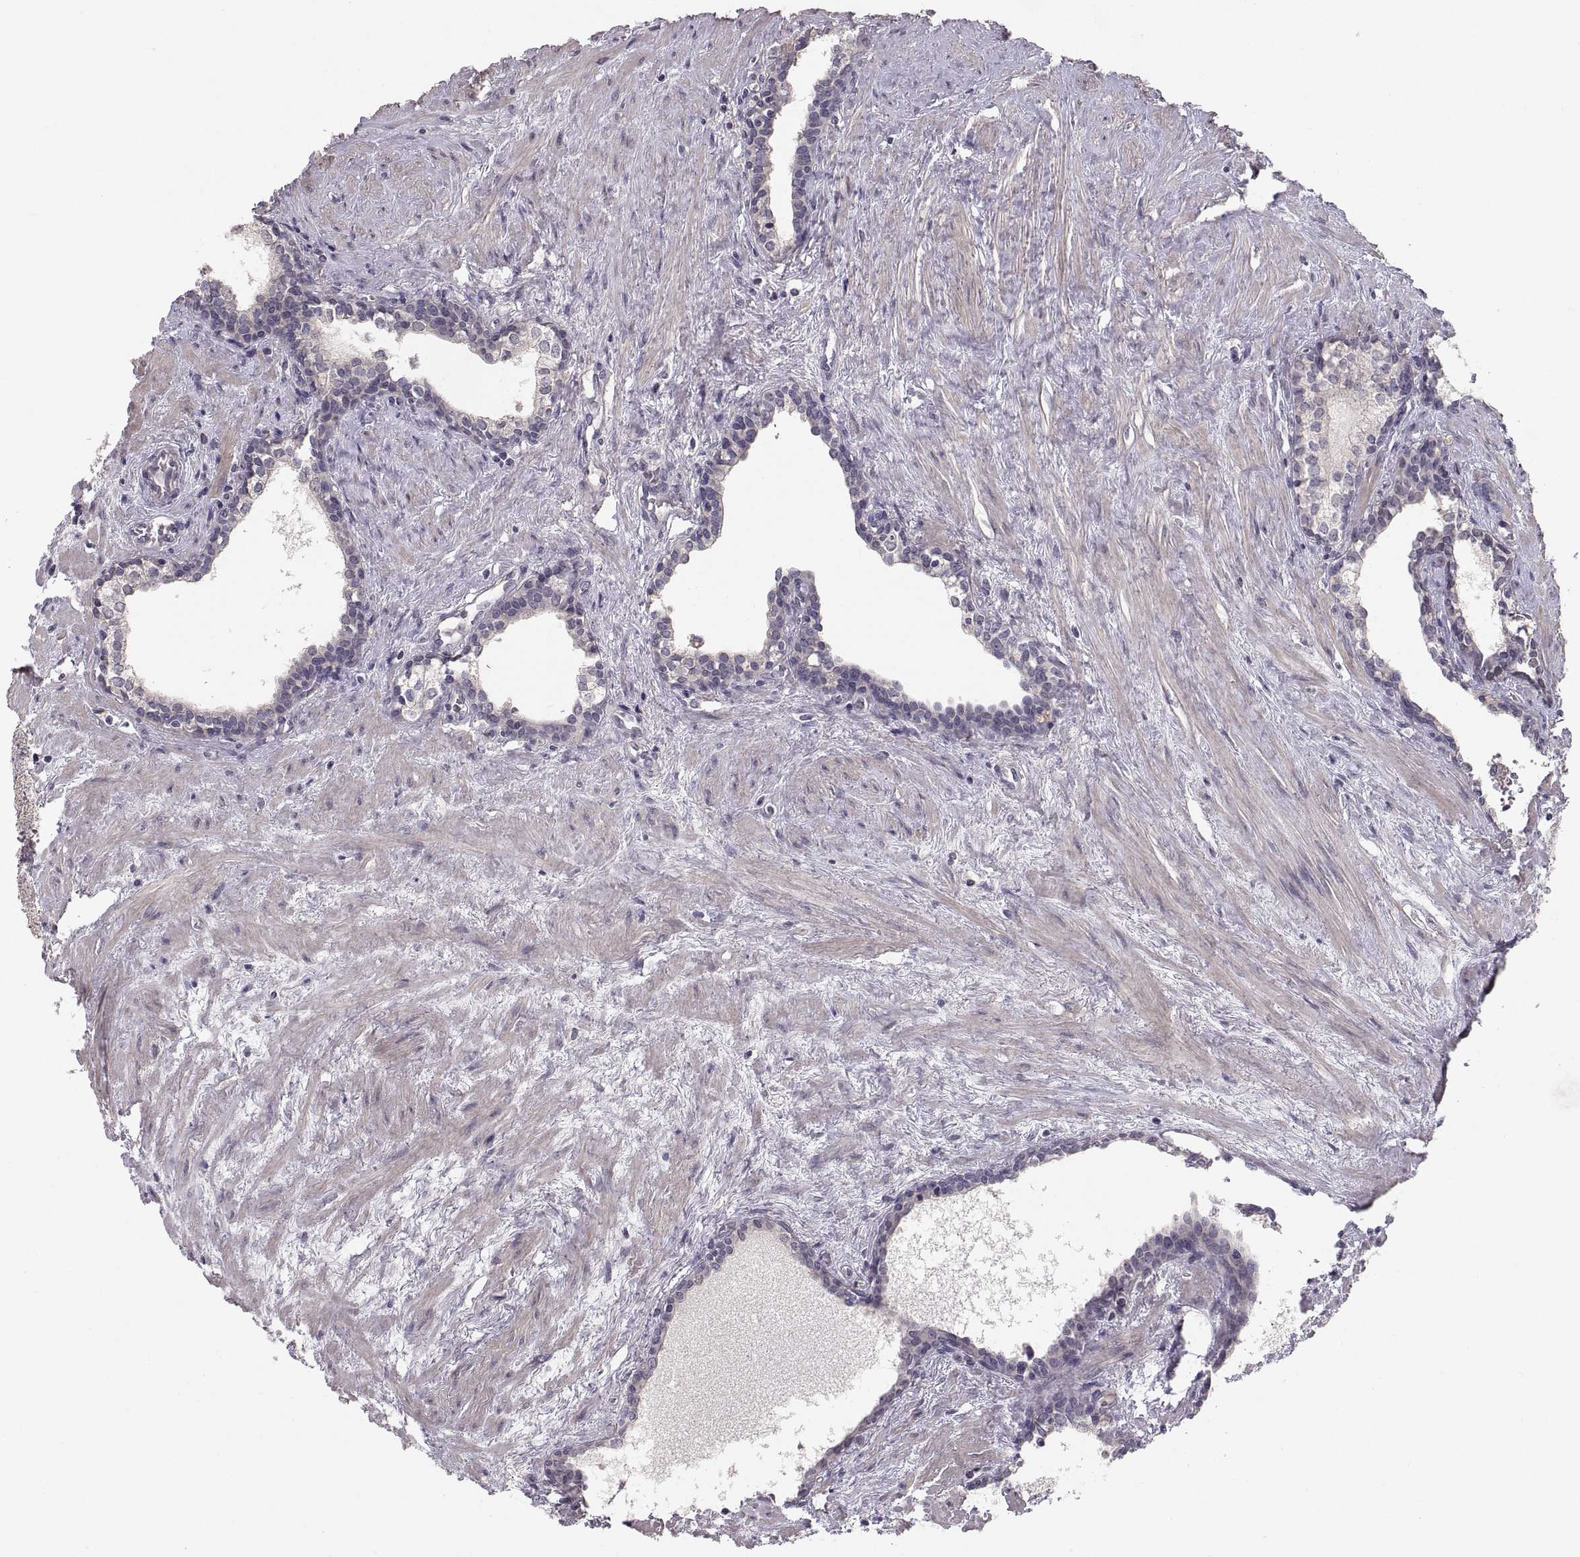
{"staining": {"intensity": "negative", "quantity": "none", "location": "none"}, "tissue": "prostate cancer", "cell_type": "Tumor cells", "image_type": "cancer", "snomed": [{"axis": "morphology", "description": "Adenocarcinoma, NOS"}, {"axis": "morphology", "description": "Adenocarcinoma, High grade"}, {"axis": "topography", "description": "Prostate"}], "caption": "This is an immunohistochemistry image of prostate cancer. There is no positivity in tumor cells.", "gene": "PAX2", "patient": {"sex": "male", "age": 61}}